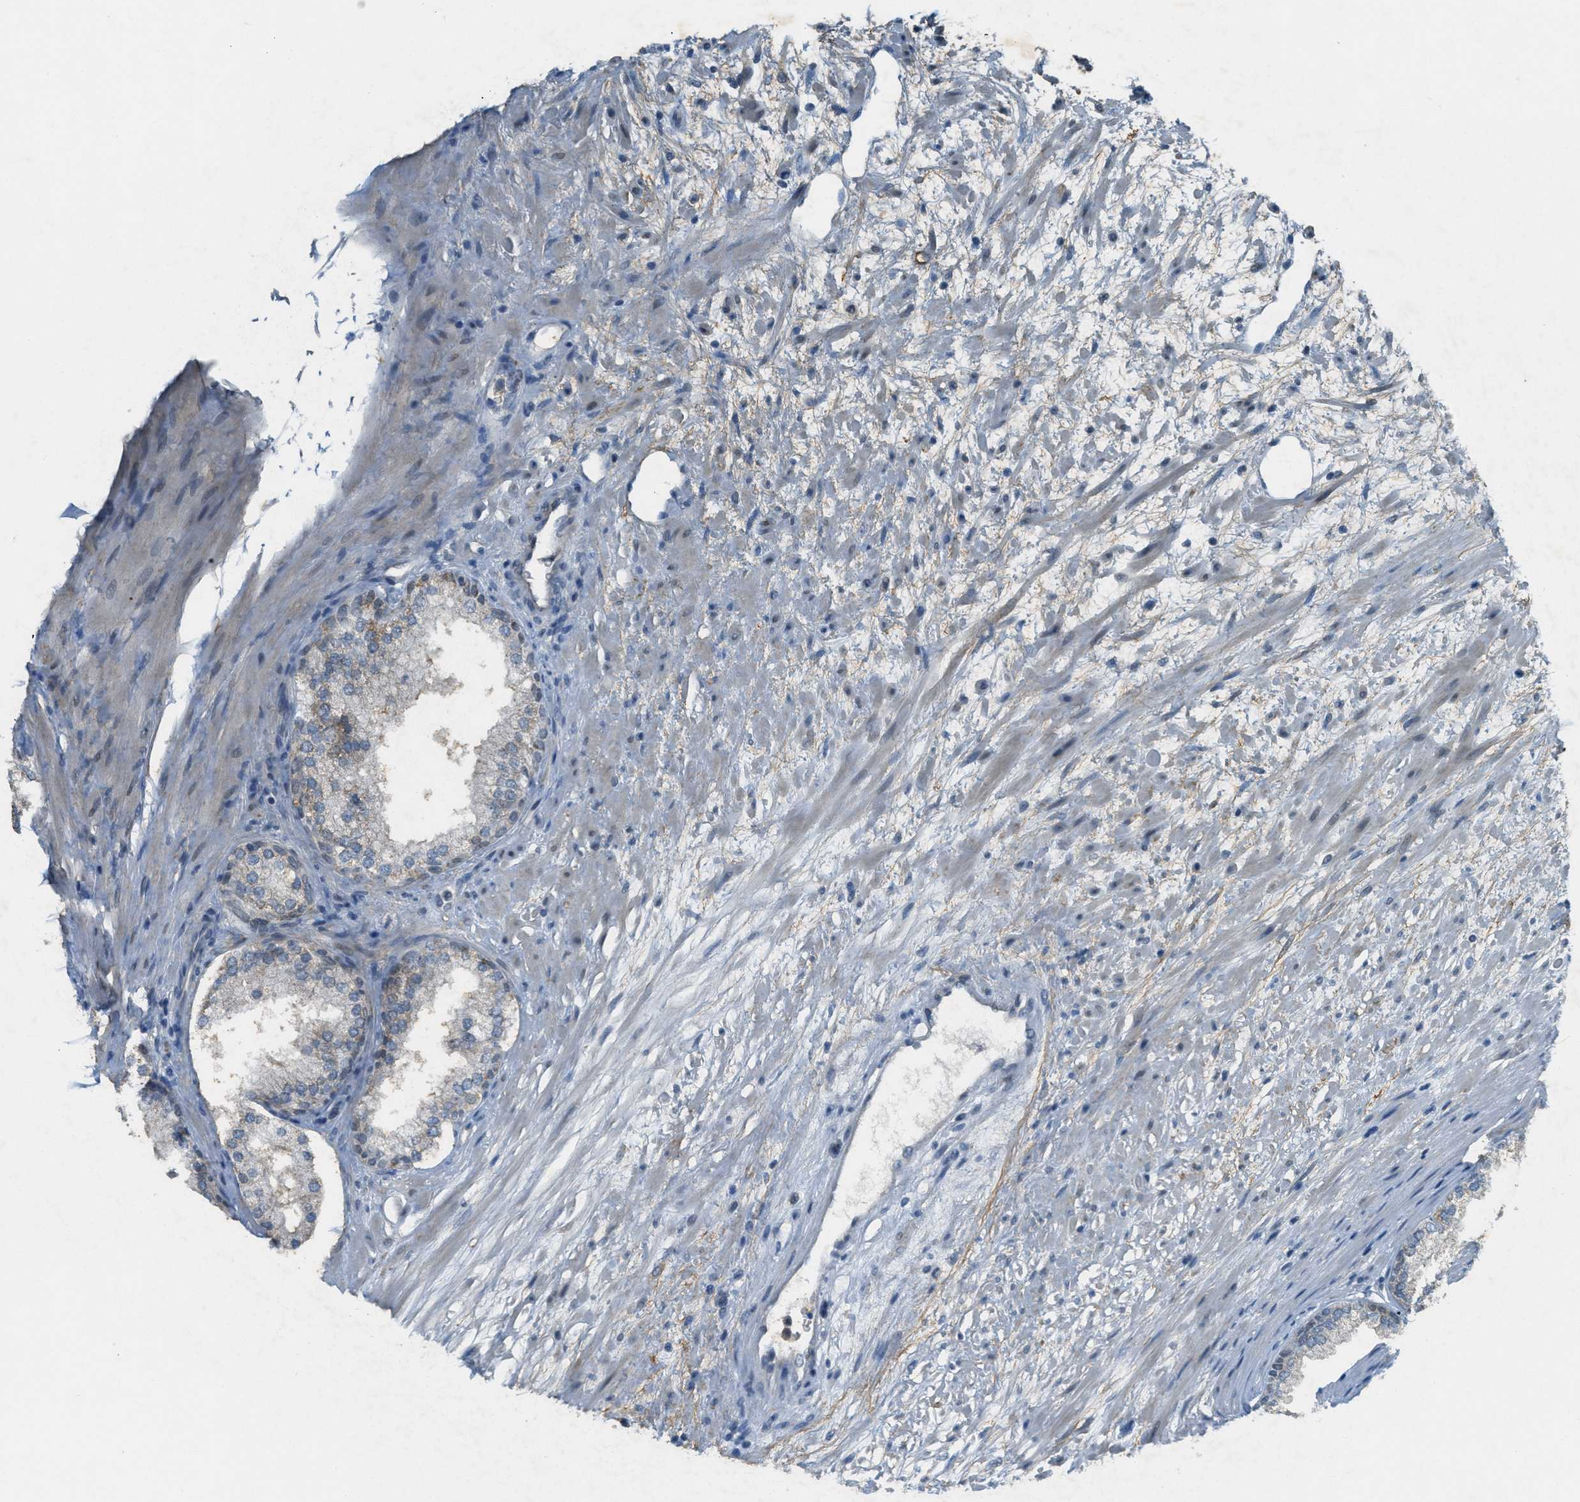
{"staining": {"intensity": "weak", "quantity": ">75%", "location": "cytoplasmic/membranous"}, "tissue": "prostate", "cell_type": "Glandular cells", "image_type": "normal", "snomed": [{"axis": "morphology", "description": "Normal tissue, NOS"}, {"axis": "topography", "description": "Prostate"}], "caption": "This histopathology image shows immunohistochemistry staining of unremarkable prostate, with low weak cytoplasmic/membranous positivity in about >75% of glandular cells.", "gene": "TCF20", "patient": {"sex": "male", "age": 76}}